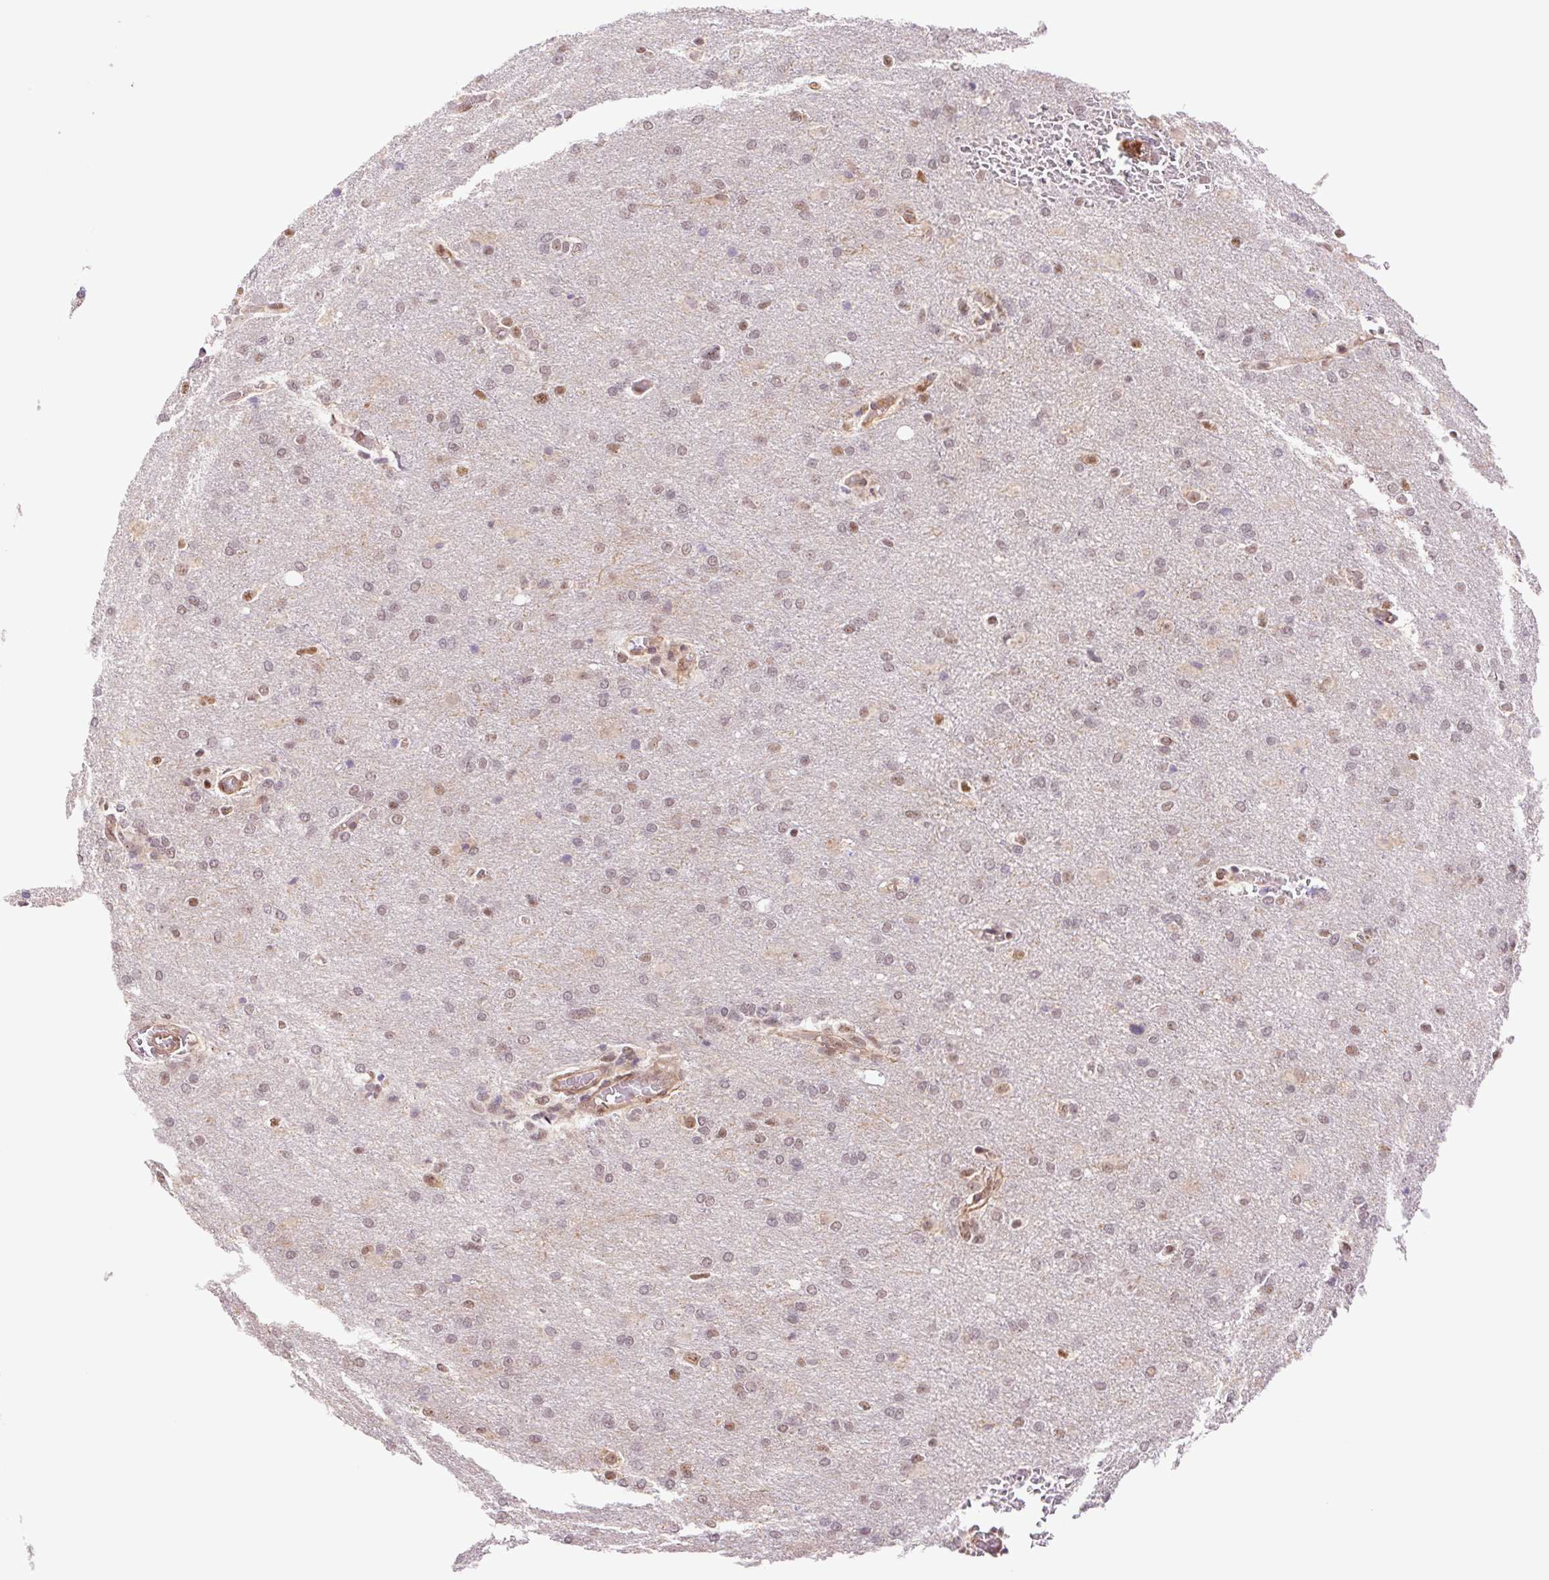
{"staining": {"intensity": "weak", "quantity": "25%-75%", "location": "nuclear"}, "tissue": "glioma", "cell_type": "Tumor cells", "image_type": "cancer", "snomed": [{"axis": "morphology", "description": "Glioma, malignant, High grade"}, {"axis": "topography", "description": "Brain"}], "caption": "Protein expression analysis of glioma exhibits weak nuclear positivity in approximately 25%-75% of tumor cells.", "gene": "CWC25", "patient": {"sex": "male", "age": 68}}